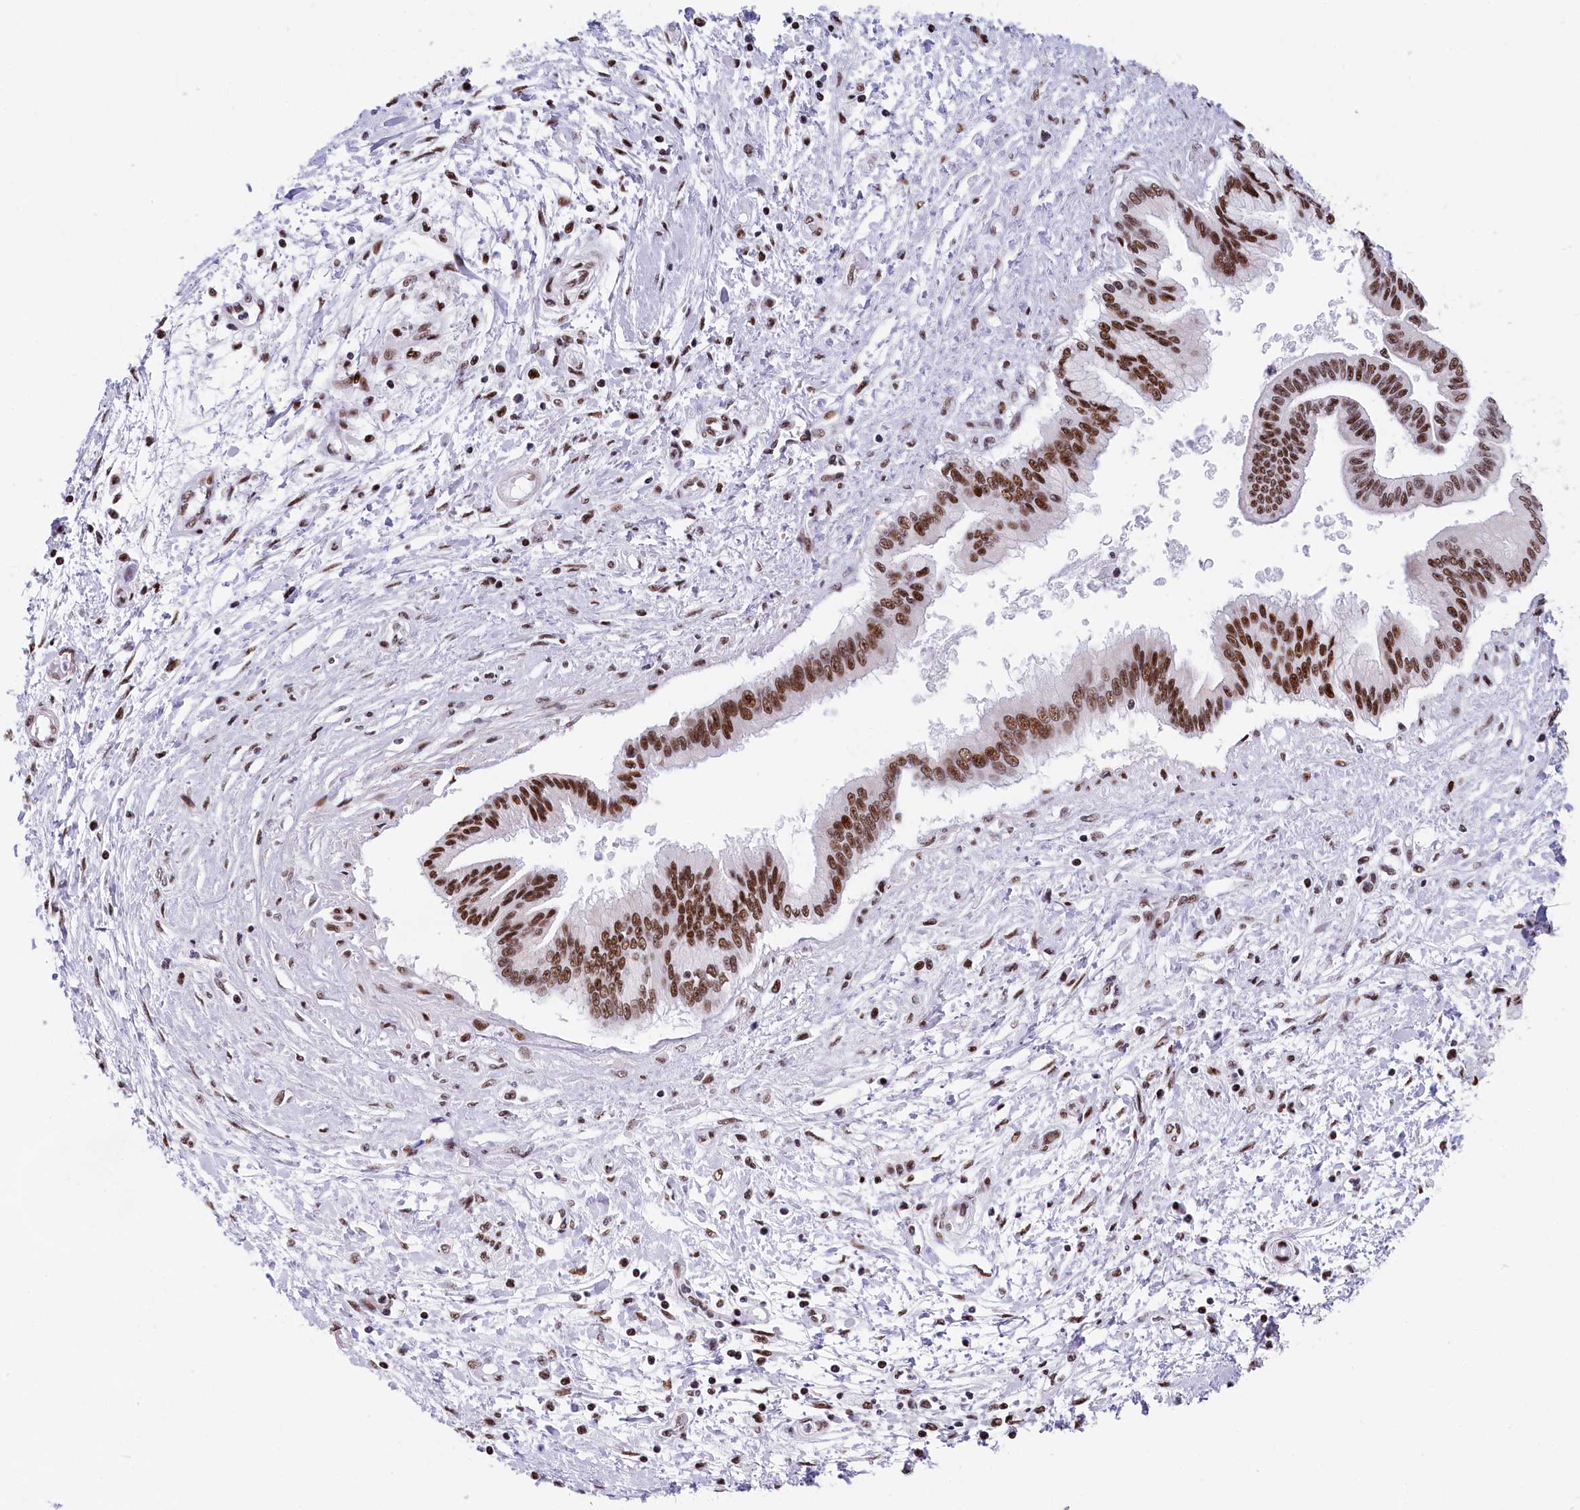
{"staining": {"intensity": "strong", "quantity": ">75%", "location": "nuclear"}, "tissue": "pancreatic cancer", "cell_type": "Tumor cells", "image_type": "cancer", "snomed": [{"axis": "morphology", "description": "Adenocarcinoma, NOS"}, {"axis": "topography", "description": "Pancreas"}], "caption": "Protein staining of pancreatic adenocarcinoma tissue demonstrates strong nuclear expression in approximately >75% of tumor cells.", "gene": "SNRNP70", "patient": {"sex": "male", "age": 46}}